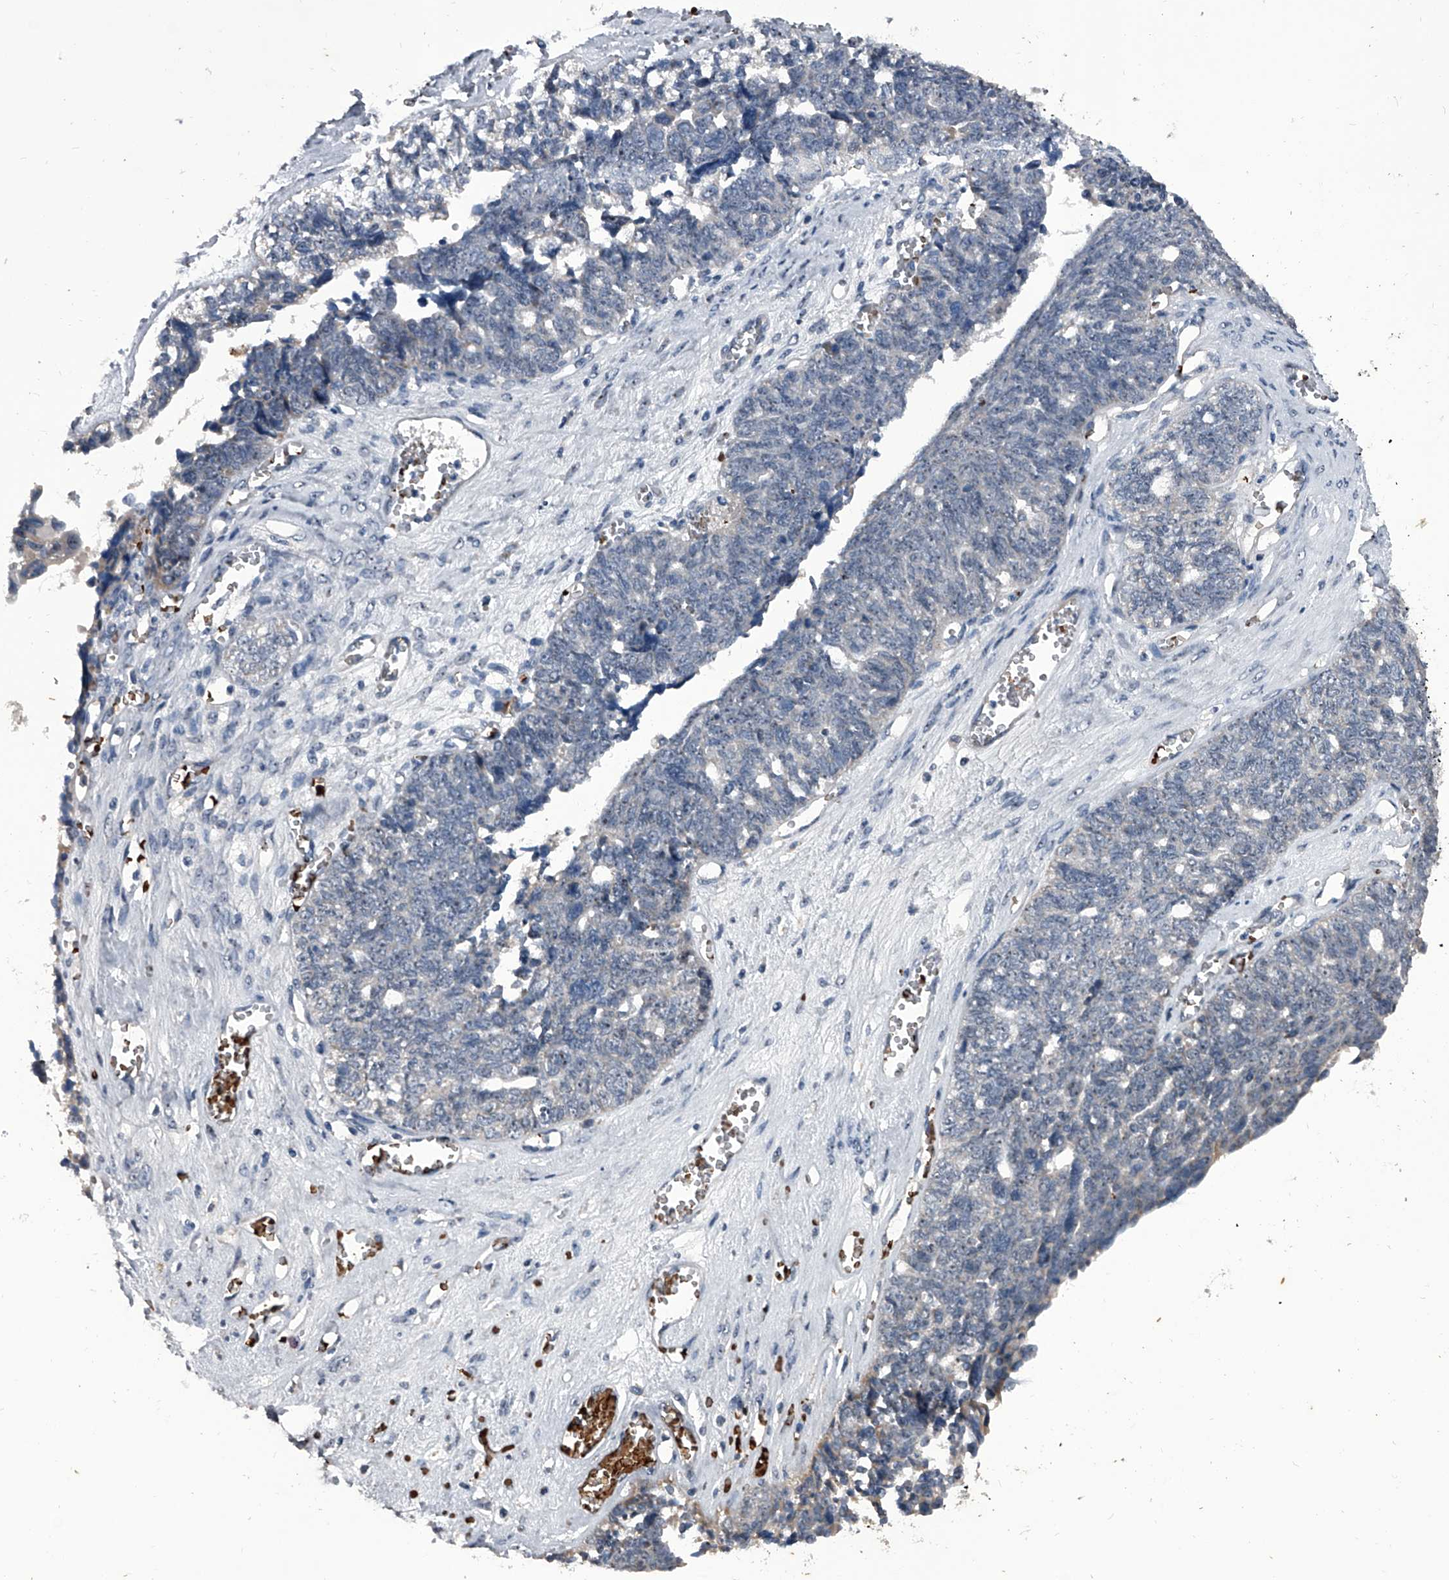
{"staining": {"intensity": "negative", "quantity": "none", "location": "none"}, "tissue": "ovarian cancer", "cell_type": "Tumor cells", "image_type": "cancer", "snomed": [{"axis": "morphology", "description": "Cystadenocarcinoma, serous, NOS"}, {"axis": "topography", "description": "Ovary"}], "caption": "Tumor cells are negative for protein expression in human ovarian cancer (serous cystadenocarcinoma).", "gene": "CEP85L", "patient": {"sex": "female", "age": 79}}